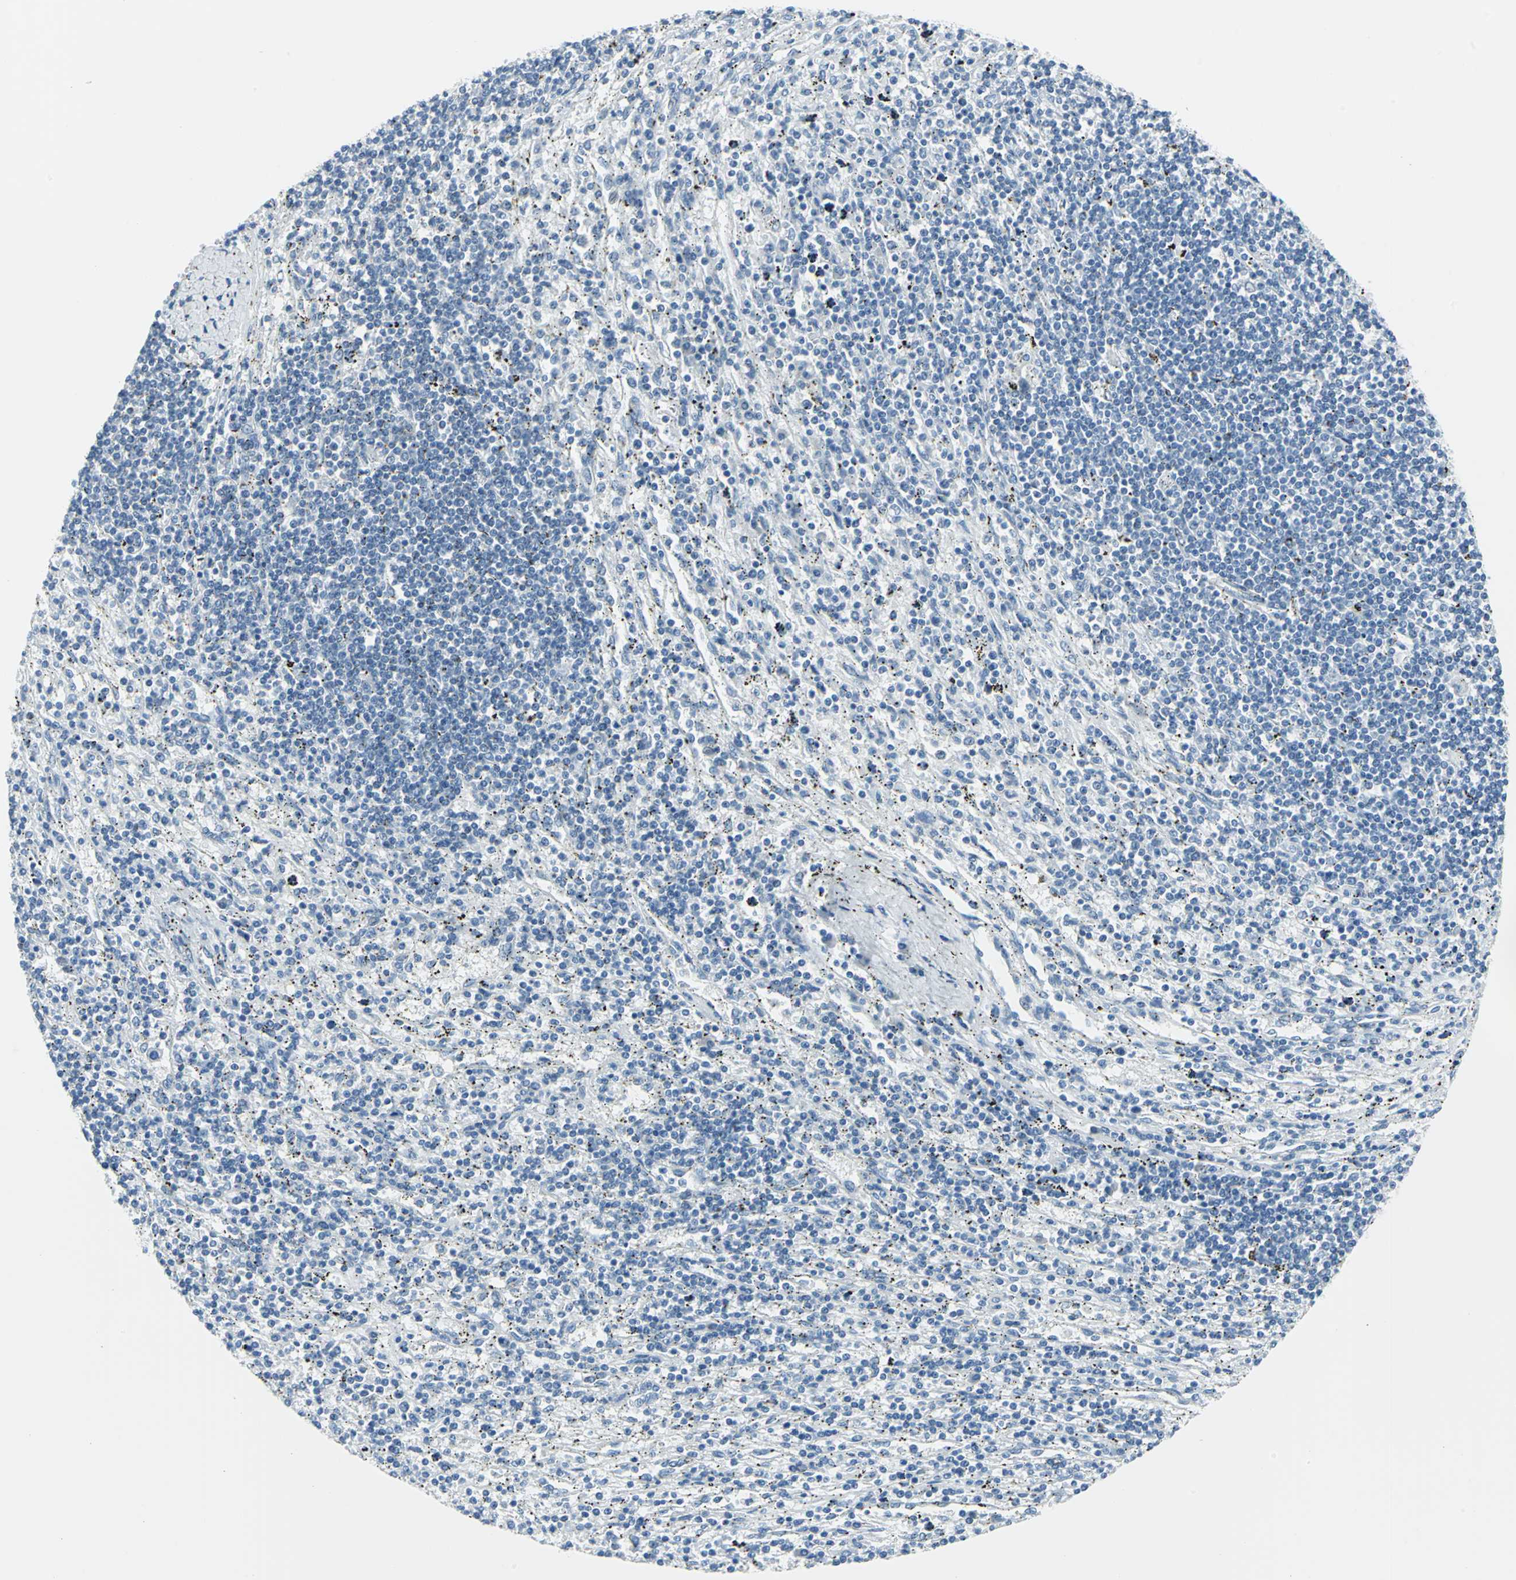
{"staining": {"intensity": "negative", "quantity": "none", "location": "none"}, "tissue": "lymphoma", "cell_type": "Tumor cells", "image_type": "cancer", "snomed": [{"axis": "morphology", "description": "Malignant lymphoma, non-Hodgkin's type, Low grade"}, {"axis": "topography", "description": "Spleen"}], "caption": "Low-grade malignant lymphoma, non-Hodgkin's type was stained to show a protein in brown. There is no significant positivity in tumor cells.", "gene": "DNAI2", "patient": {"sex": "male", "age": 76}}